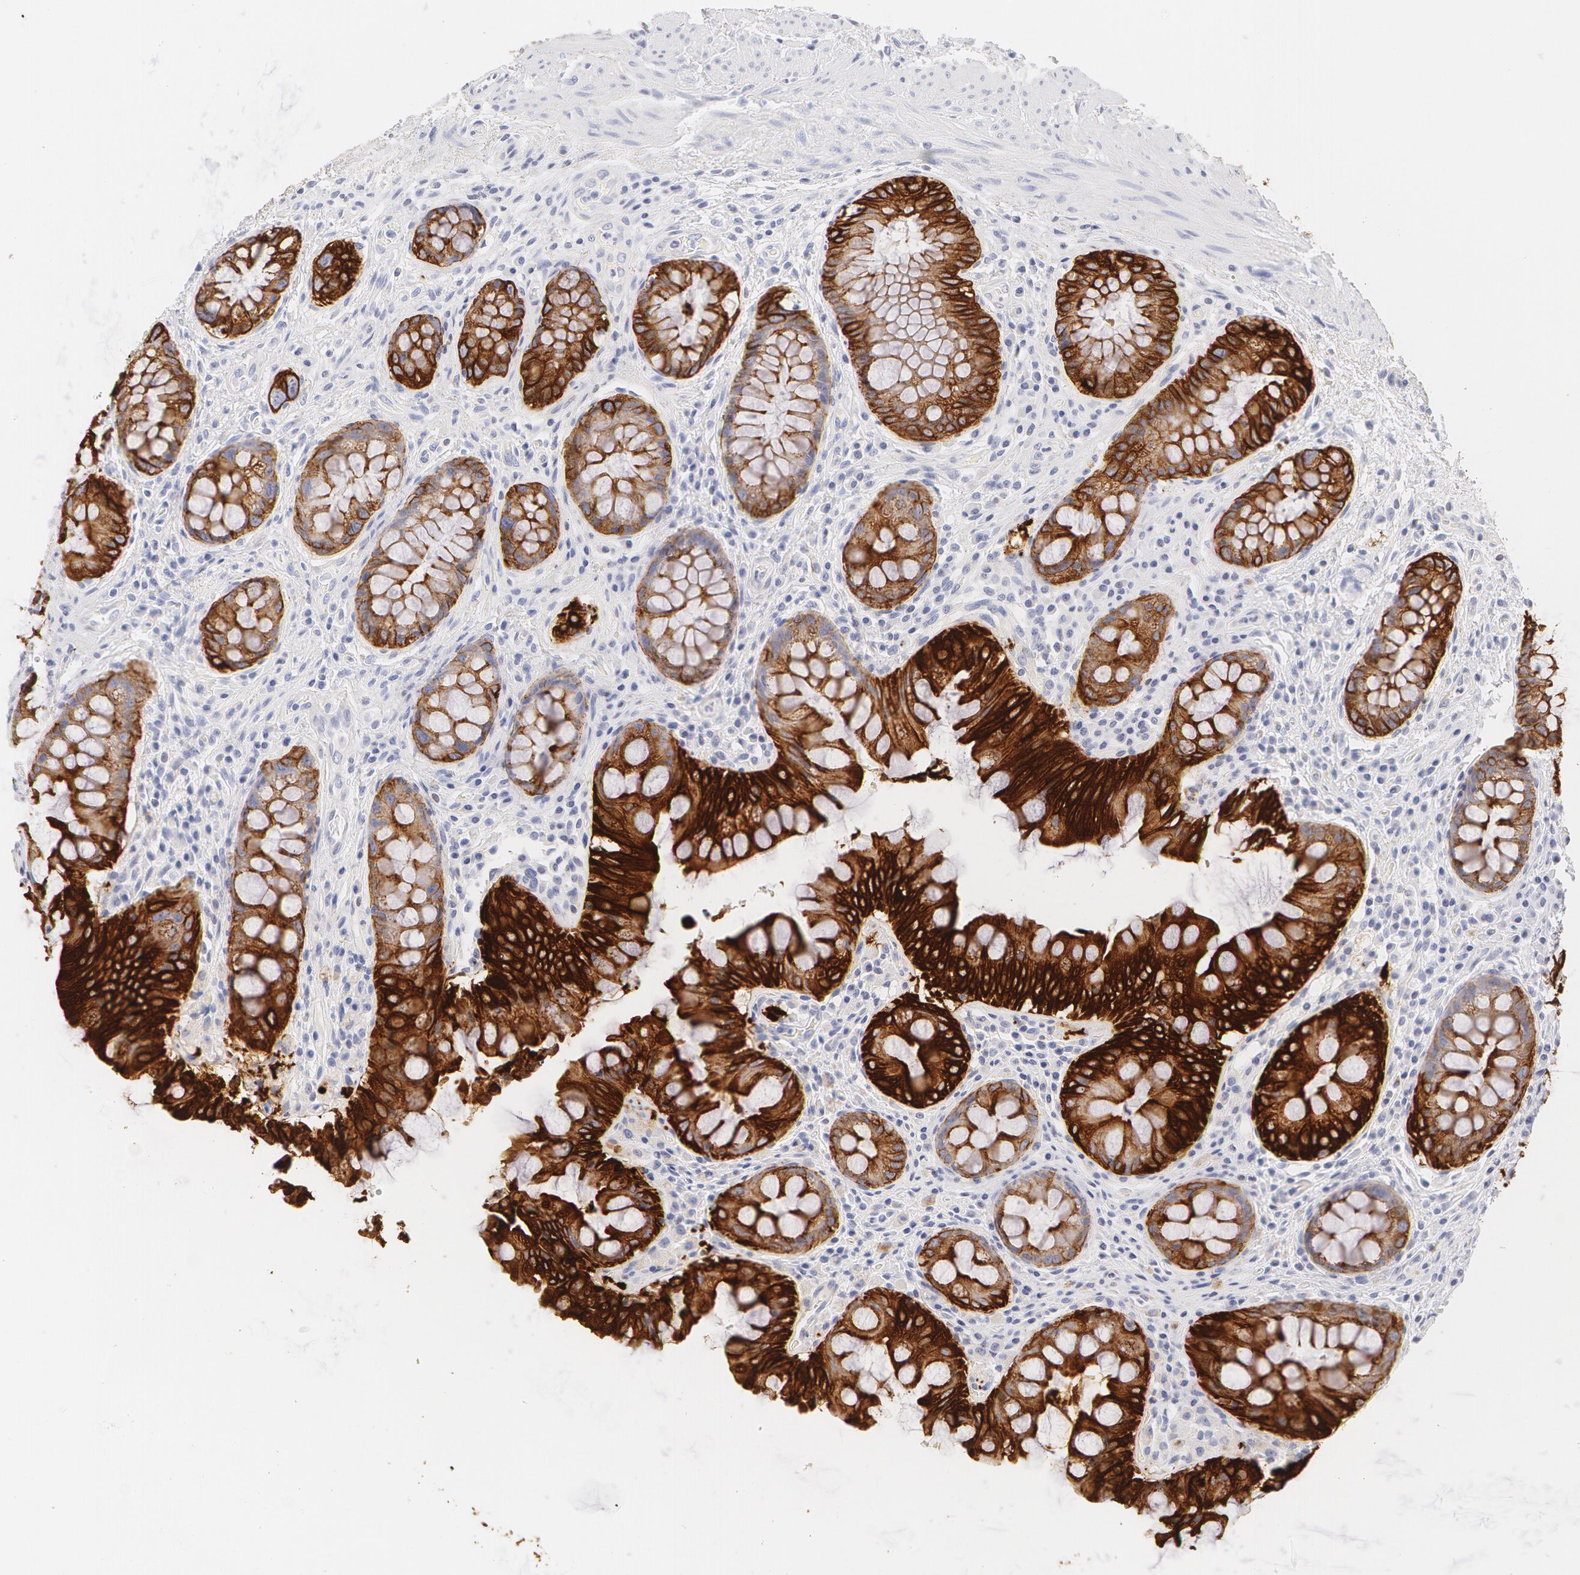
{"staining": {"intensity": "strong", "quantity": ">75%", "location": "cytoplasmic/membranous"}, "tissue": "rectum", "cell_type": "Glandular cells", "image_type": "normal", "snomed": [{"axis": "morphology", "description": "Normal tissue, NOS"}, {"axis": "topography", "description": "Rectum"}], "caption": "Protein staining exhibits strong cytoplasmic/membranous positivity in approximately >75% of glandular cells in benign rectum.", "gene": "KRT8", "patient": {"sex": "female", "age": 75}}